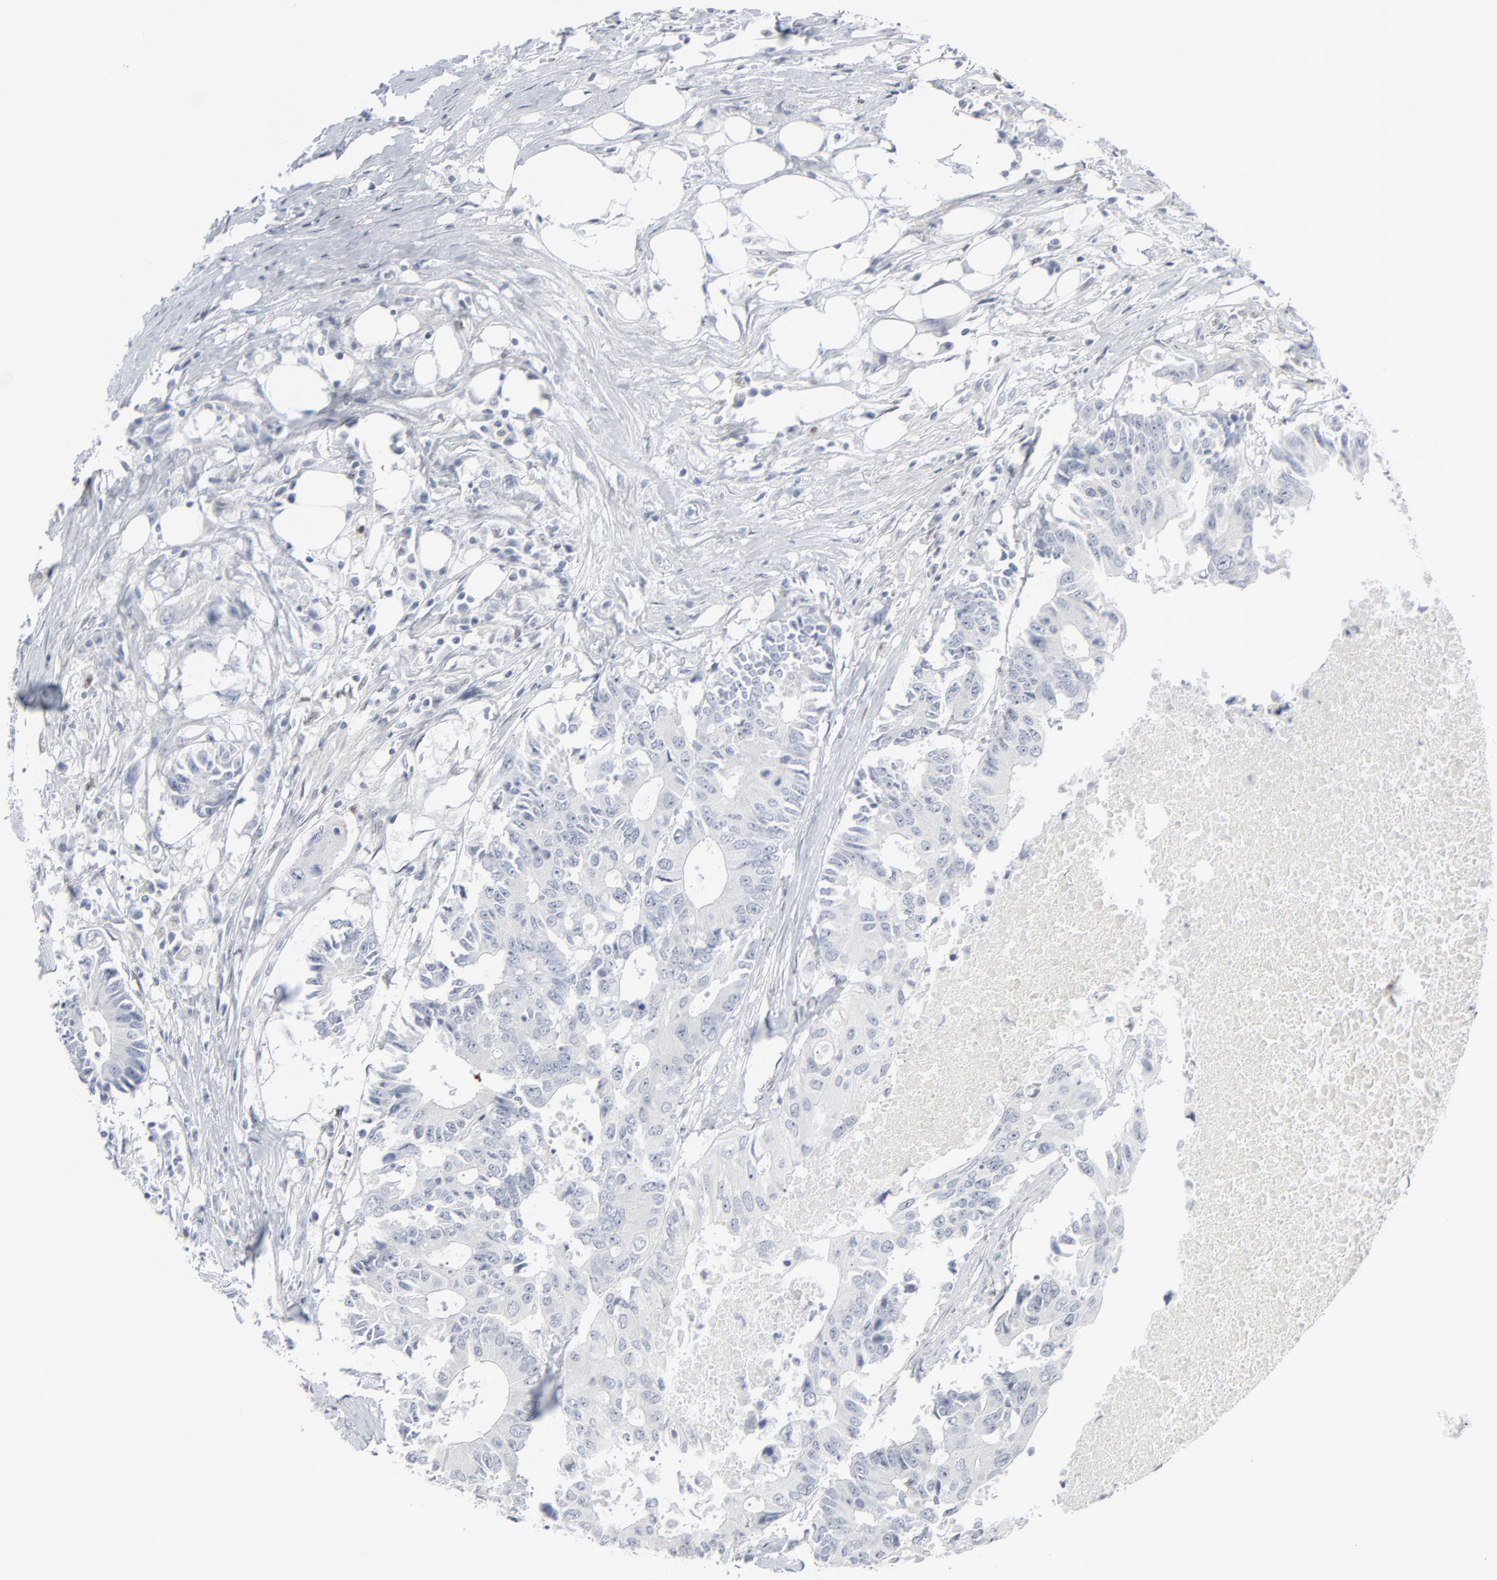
{"staining": {"intensity": "negative", "quantity": "none", "location": "none"}, "tissue": "colorectal cancer", "cell_type": "Tumor cells", "image_type": "cancer", "snomed": [{"axis": "morphology", "description": "Adenocarcinoma, NOS"}, {"axis": "topography", "description": "Colon"}], "caption": "Tumor cells show no significant staining in colorectal adenocarcinoma.", "gene": "MITF", "patient": {"sex": "female", "age": 86}}